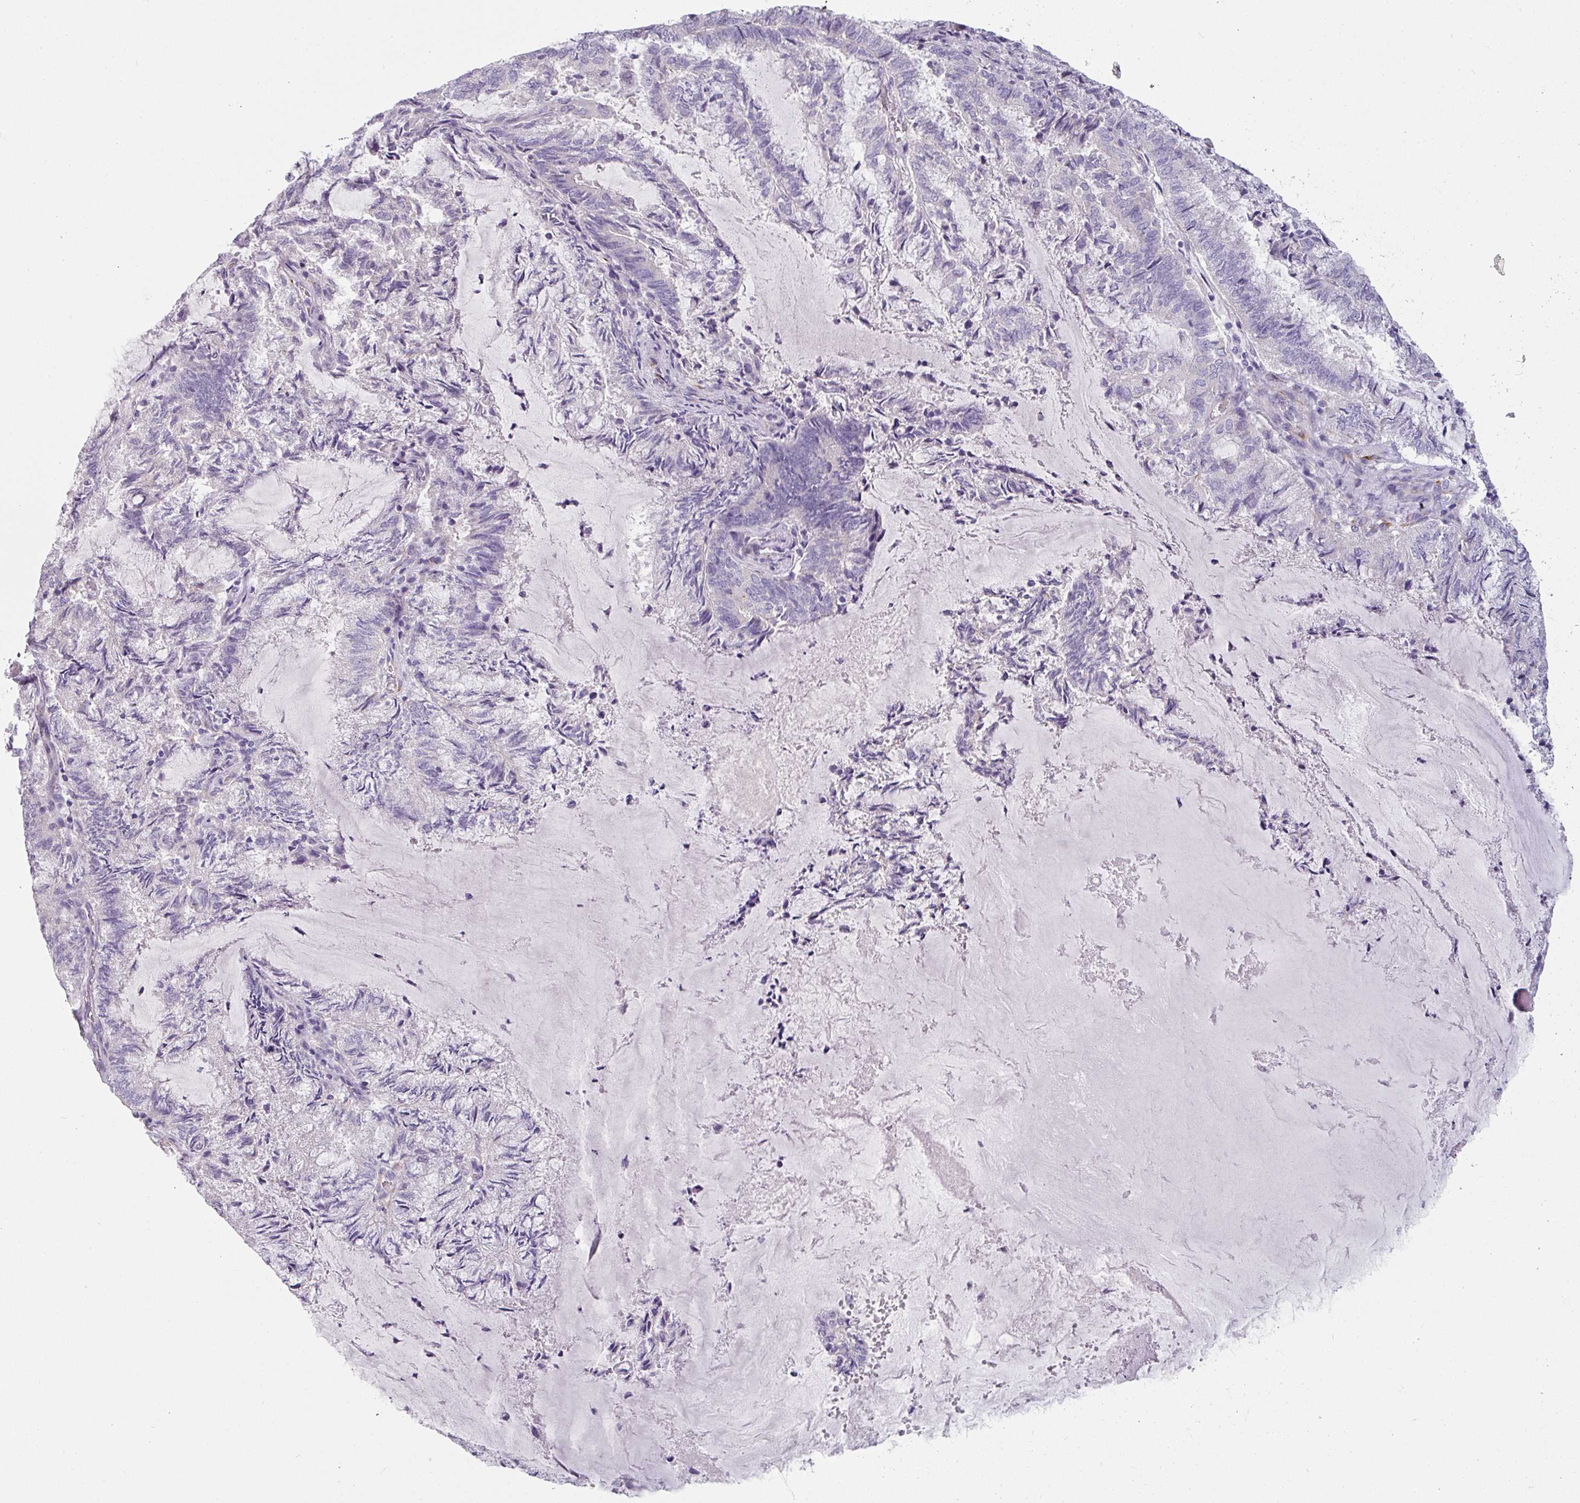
{"staining": {"intensity": "negative", "quantity": "none", "location": "none"}, "tissue": "endometrial cancer", "cell_type": "Tumor cells", "image_type": "cancer", "snomed": [{"axis": "morphology", "description": "Adenocarcinoma, NOS"}, {"axis": "topography", "description": "Endometrium"}], "caption": "Immunohistochemical staining of human endometrial adenocarcinoma displays no significant expression in tumor cells.", "gene": "SLC17A7", "patient": {"sex": "female", "age": 80}}